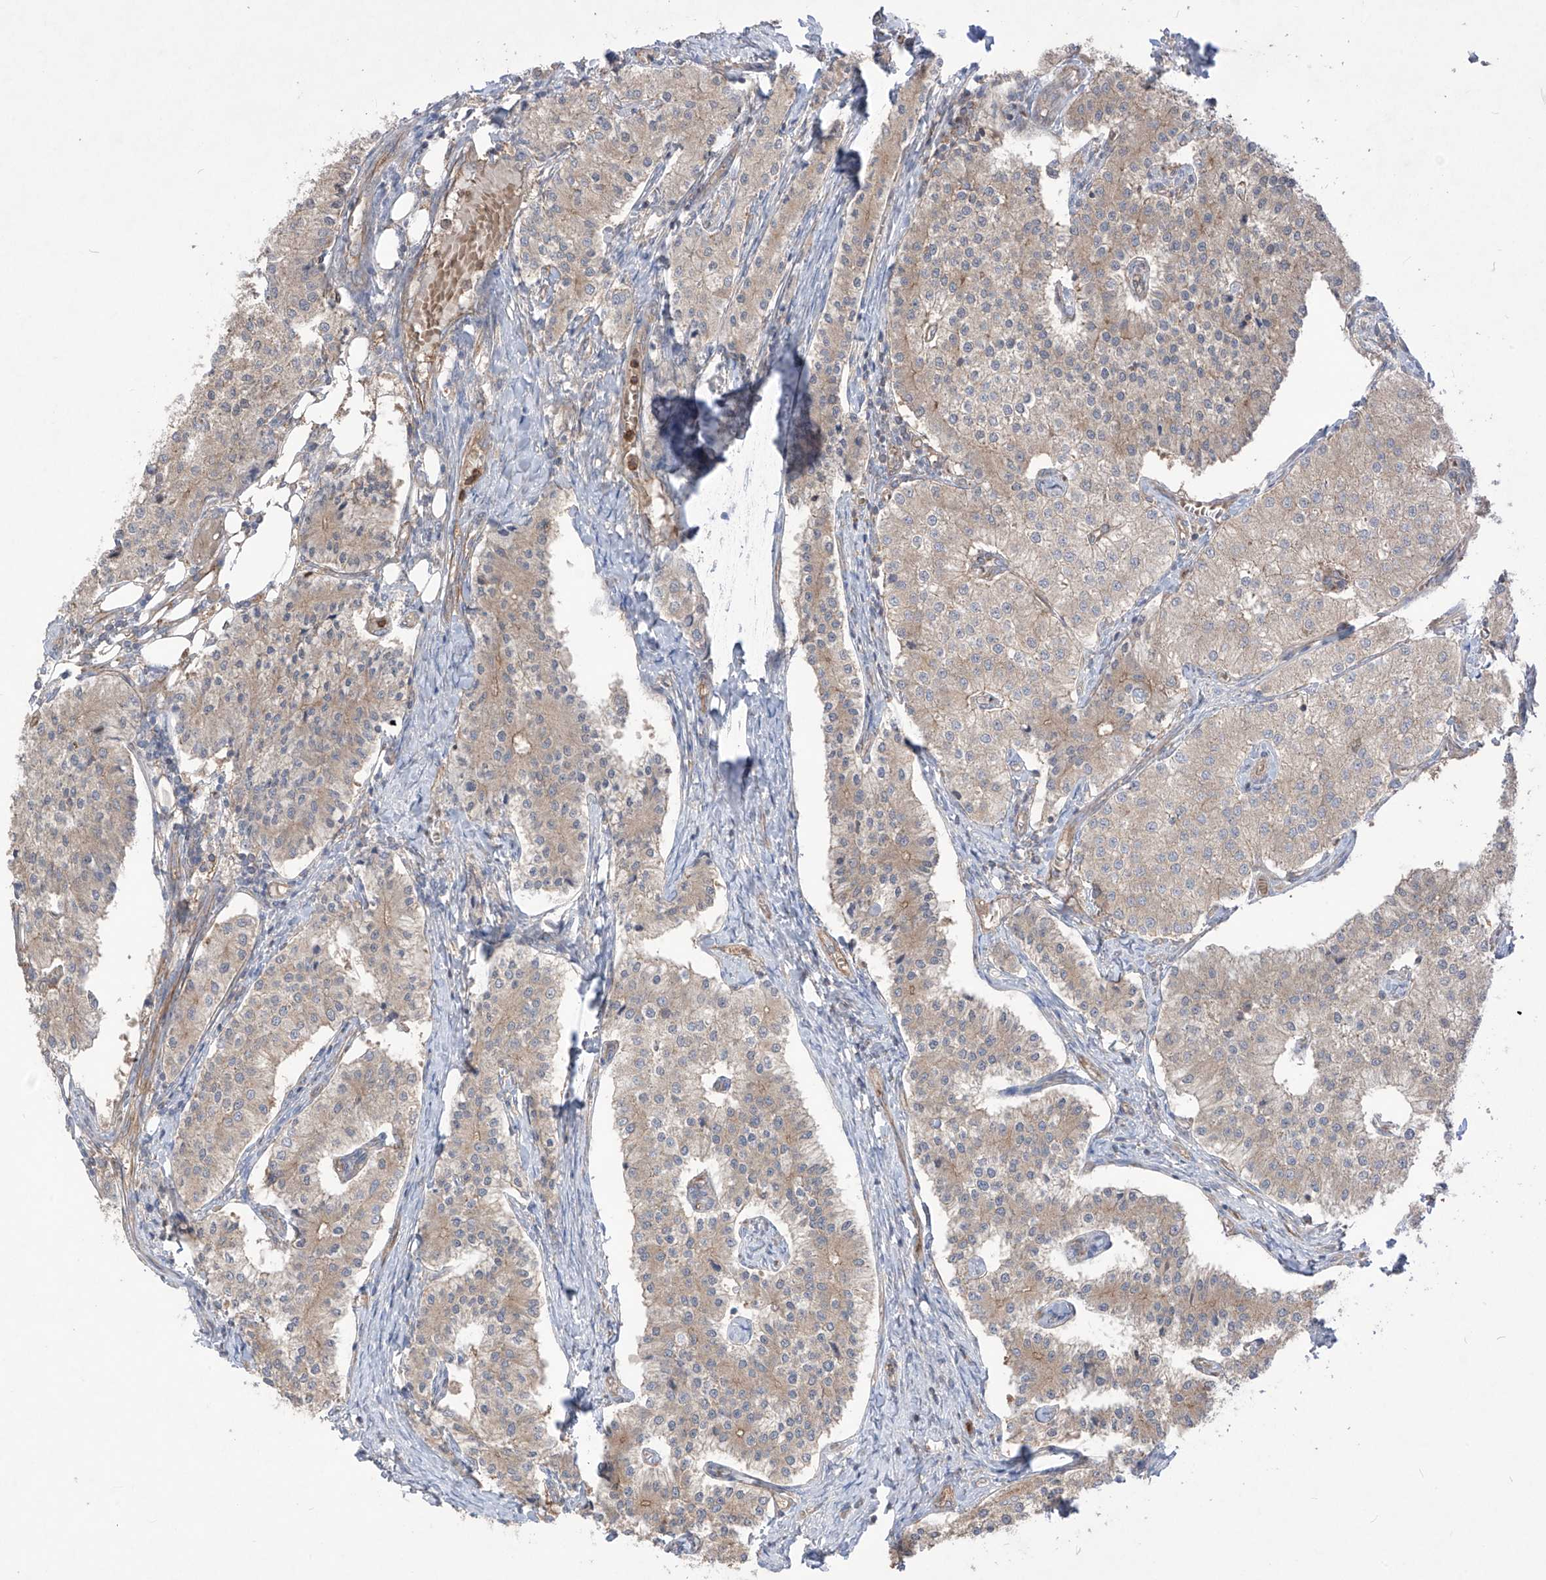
{"staining": {"intensity": "weak", "quantity": ">75%", "location": "cytoplasmic/membranous"}, "tissue": "carcinoid", "cell_type": "Tumor cells", "image_type": "cancer", "snomed": [{"axis": "morphology", "description": "Carcinoid, malignant, NOS"}, {"axis": "topography", "description": "Colon"}], "caption": "Human carcinoid stained with a brown dye displays weak cytoplasmic/membranous positive positivity in approximately >75% of tumor cells.", "gene": "TRMU", "patient": {"sex": "female", "age": 52}}